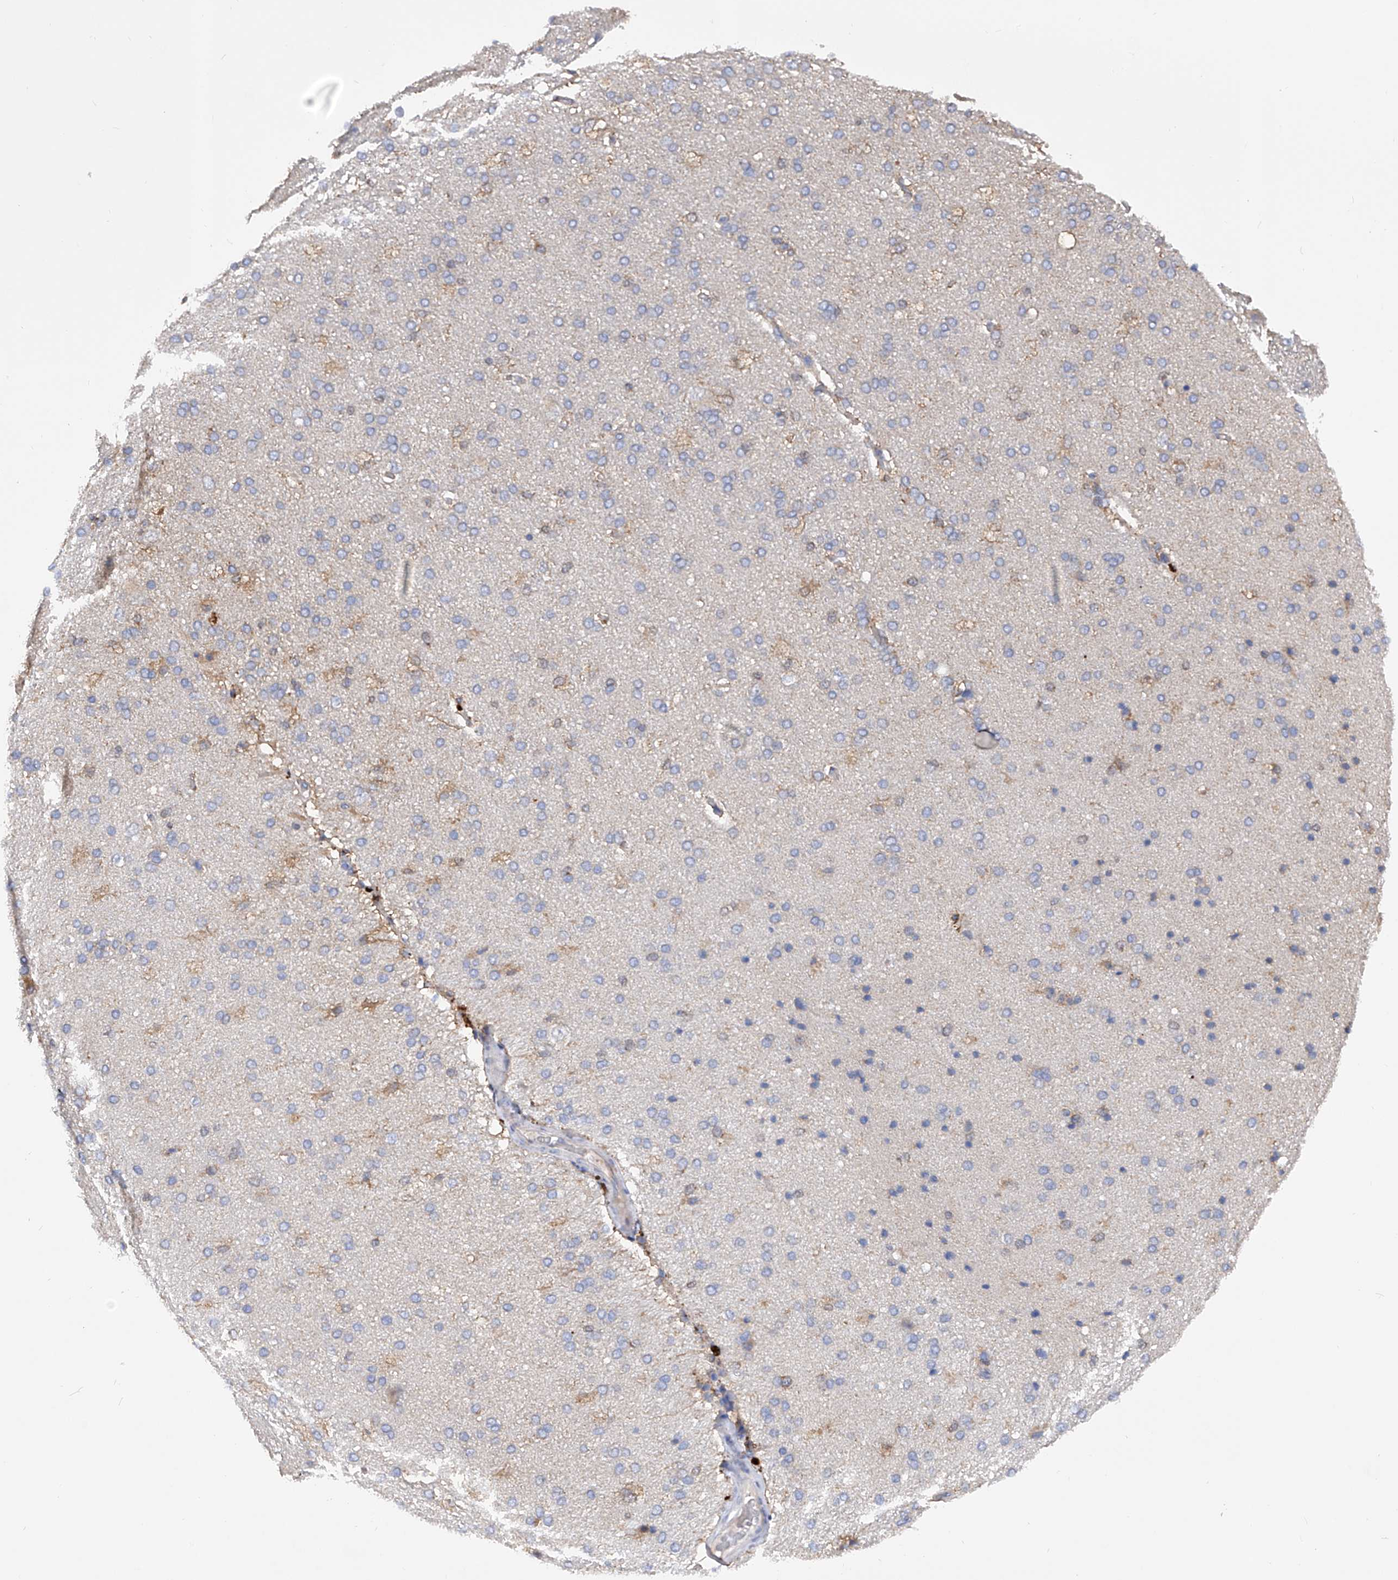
{"staining": {"intensity": "negative", "quantity": "none", "location": "none"}, "tissue": "cerebral cortex", "cell_type": "Endothelial cells", "image_type": "normal", "snomed": [{"axis": "morphology", "description": "Normal tissue, NOS"}, {"axis": "topography", "description": "Cerebral cortex"}], "caption": "IHC photomicrograph of benign cerebral cortex stained for a protein (brown), which shows no staining in endothelial cells. (IHC, brightfield microscopy, high magnification).", "gene": "SPATA20", "patient": {"sex": "male", "age": 62}}